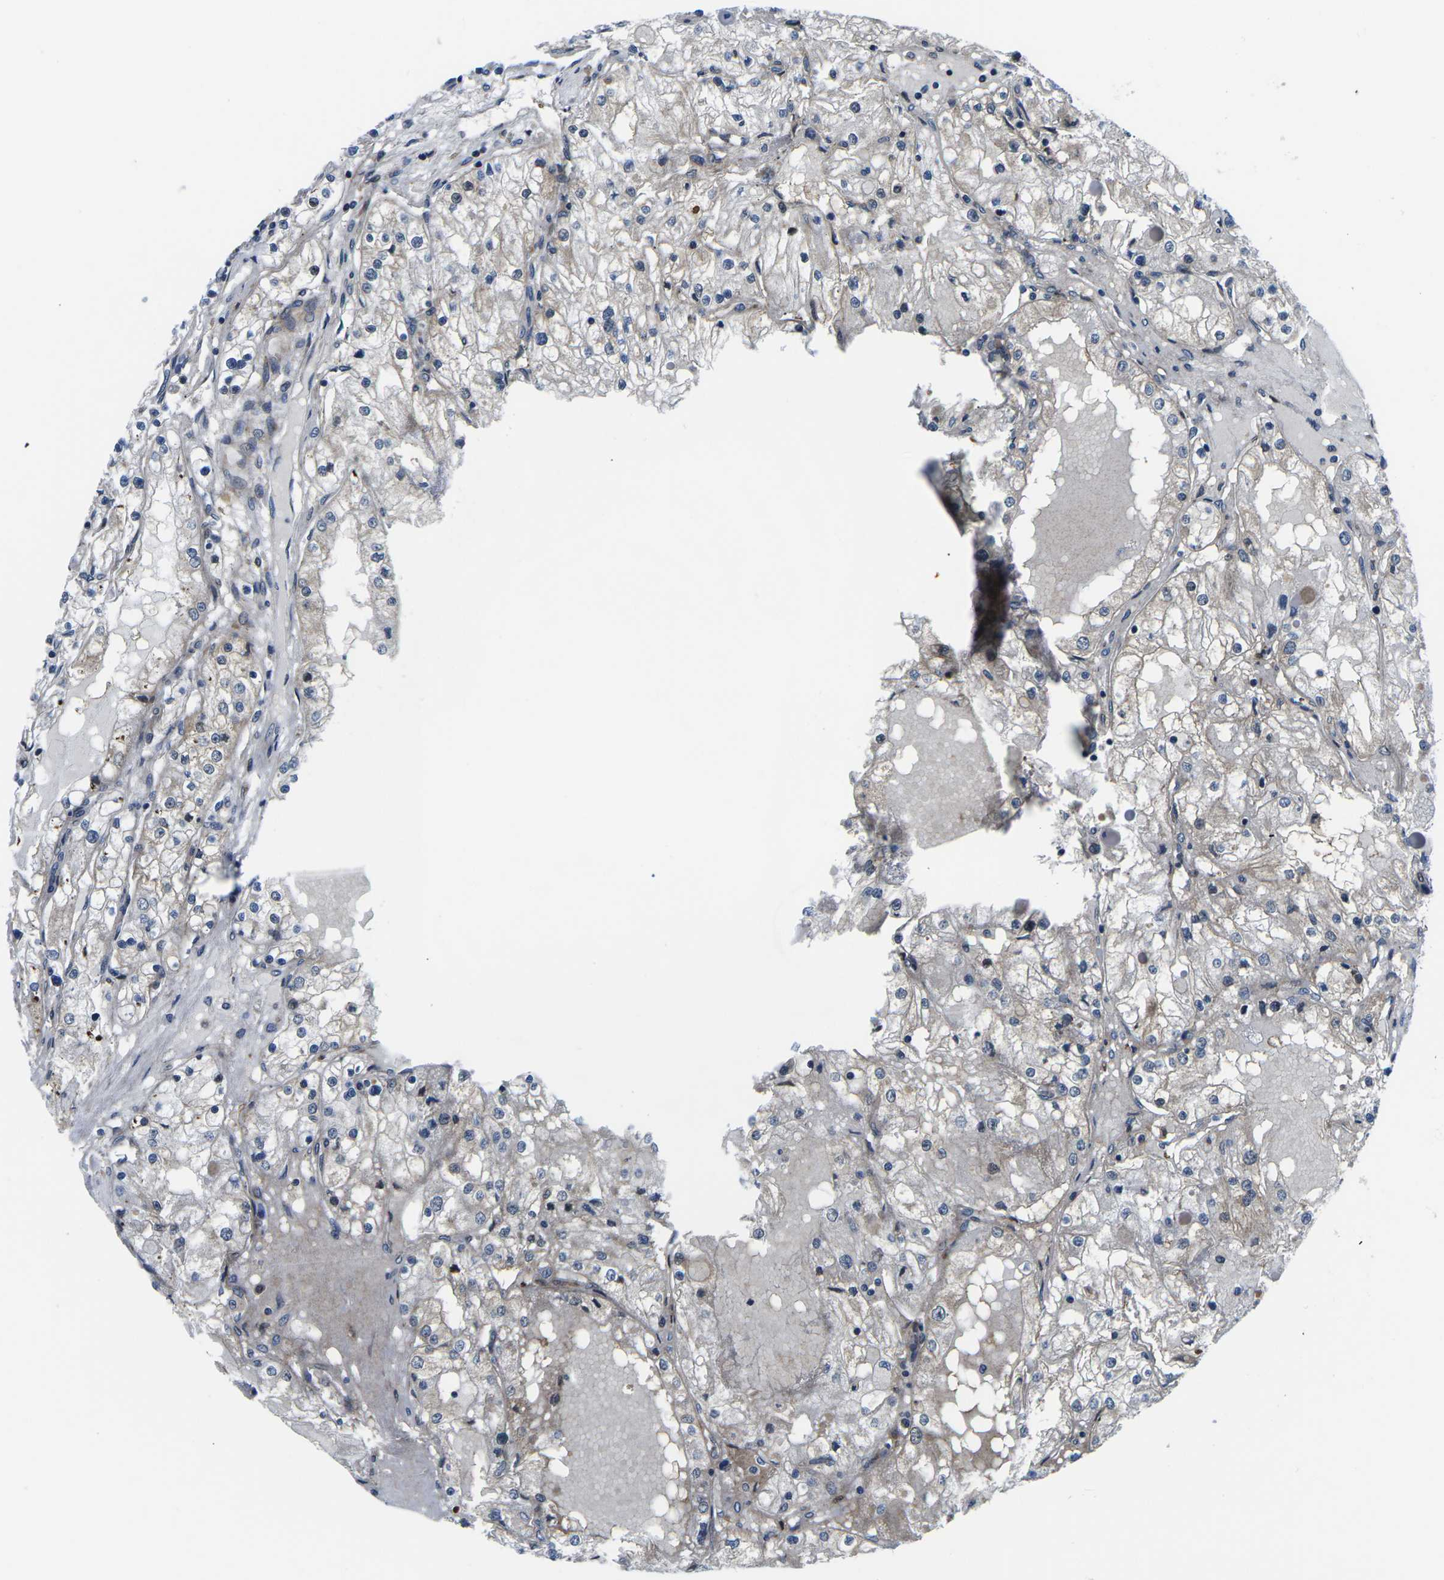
{"staining": {"intensity": "weak", "quantity": "<25%", "location": "cytoplasmic/membranous"}, "tissue": "renal cancer", "cell_type": "Tumor cells", "image_type": "cancer", "snomed": [{"axis": "morphology", "description": "Adenocarcinoma, NOS"}, {"axis": "topography", "description": "Kidney"}], "caption": "Immunohistochemistry photomicrograph of neoplastic tissue: renal cancer stained with DAB shows no significant protein expression in tumor cells.", "gene": "EIF4E", "patient": {"sex": "male", "age": 68}}